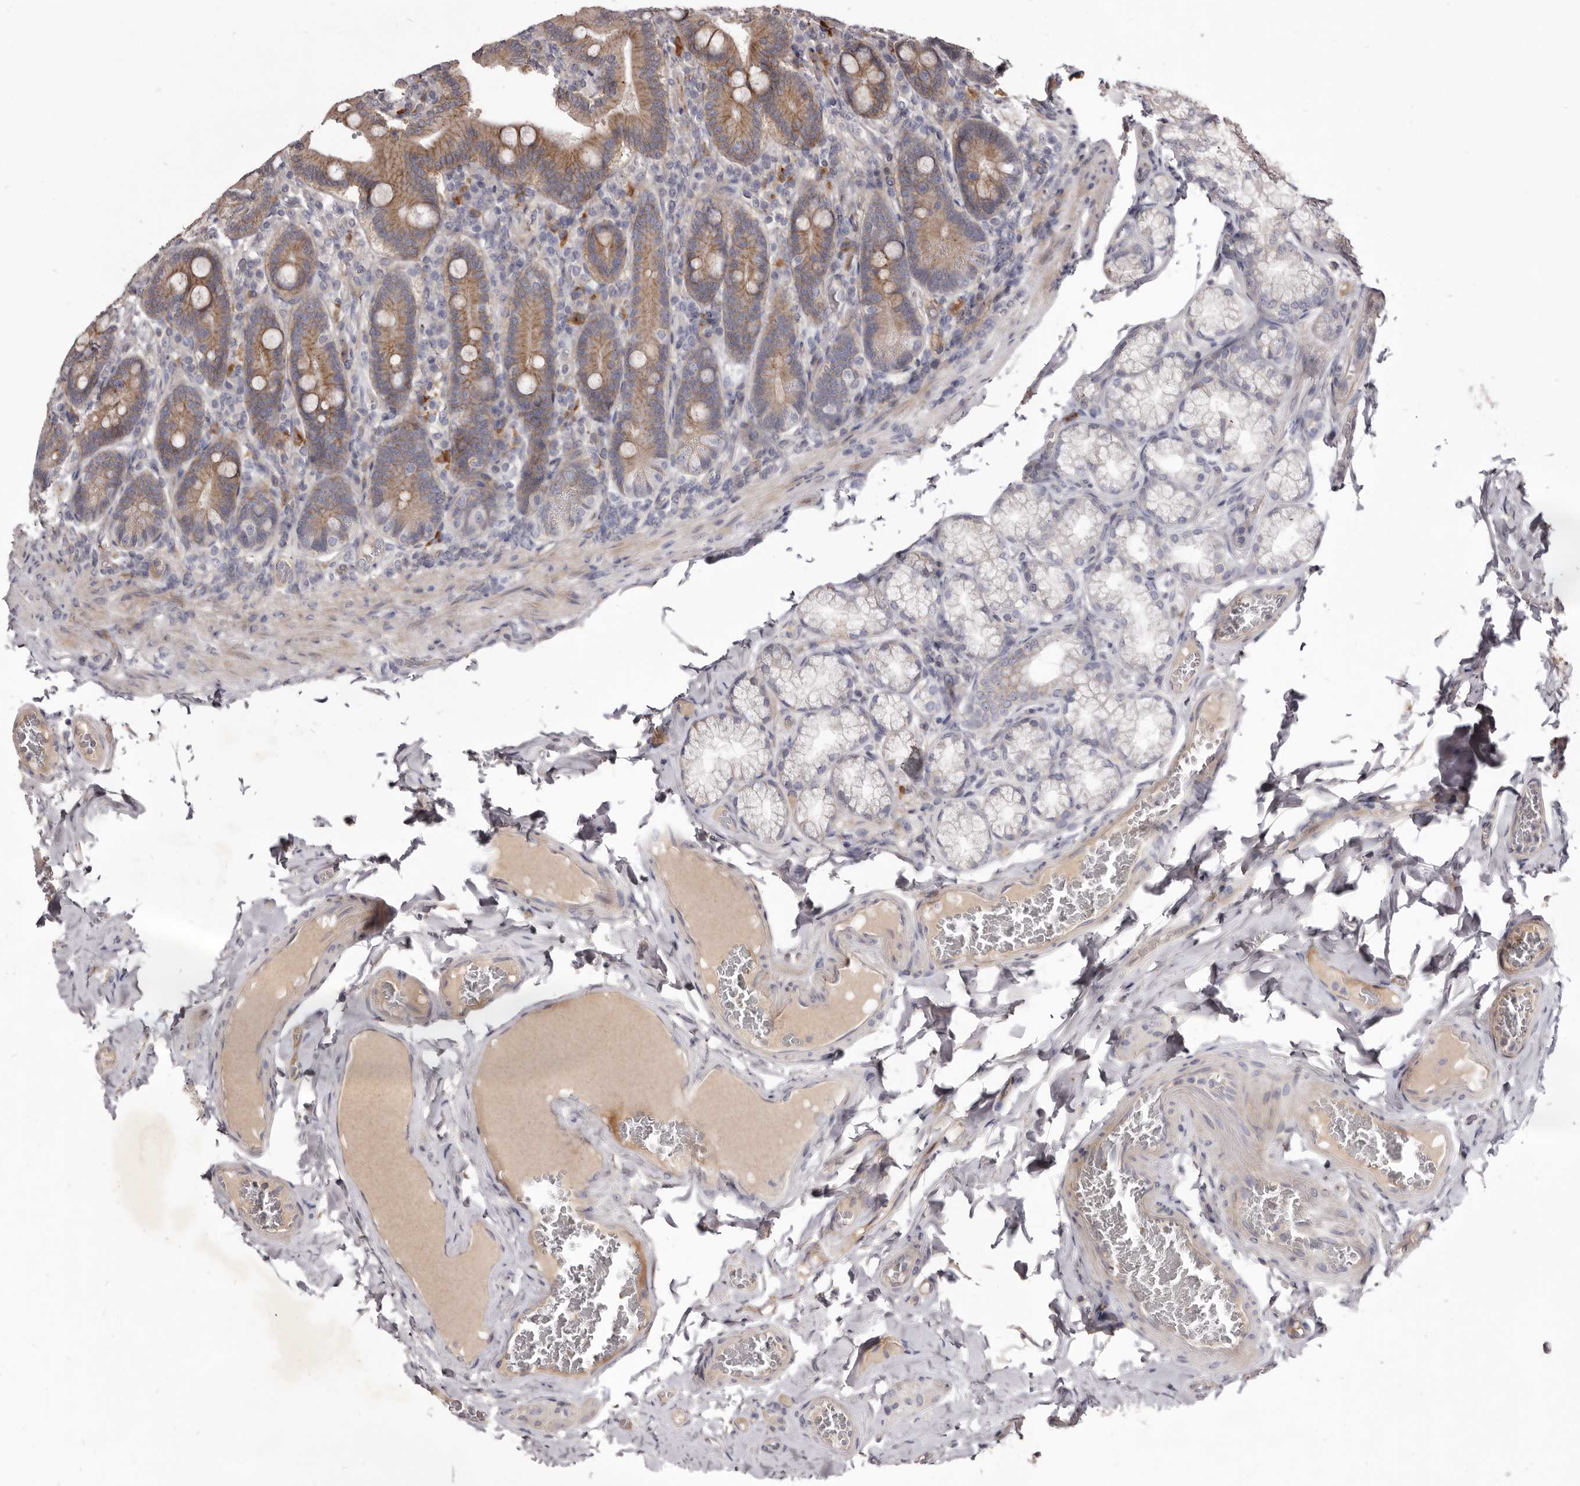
{"staining": {"intensity": "moderate", "quantity": ">75%", "location": "cytoplasmic/membranous"}, "tissue": "duodenum", "cell_type": "Glandular cells", "image_type": "normal", "snomed": [{"axis": "morphology", "description": "Normal tissue, NOS"}, {"axis": "topography", "description": "Duodenum"}], "caption": "Moderate cytoplasmic/membranous positivity is seen in approximately >75% of glandular cells in unremarkable duodenum.", "gene": "FAS", "patient": {"sex": "female", "age": 62}}